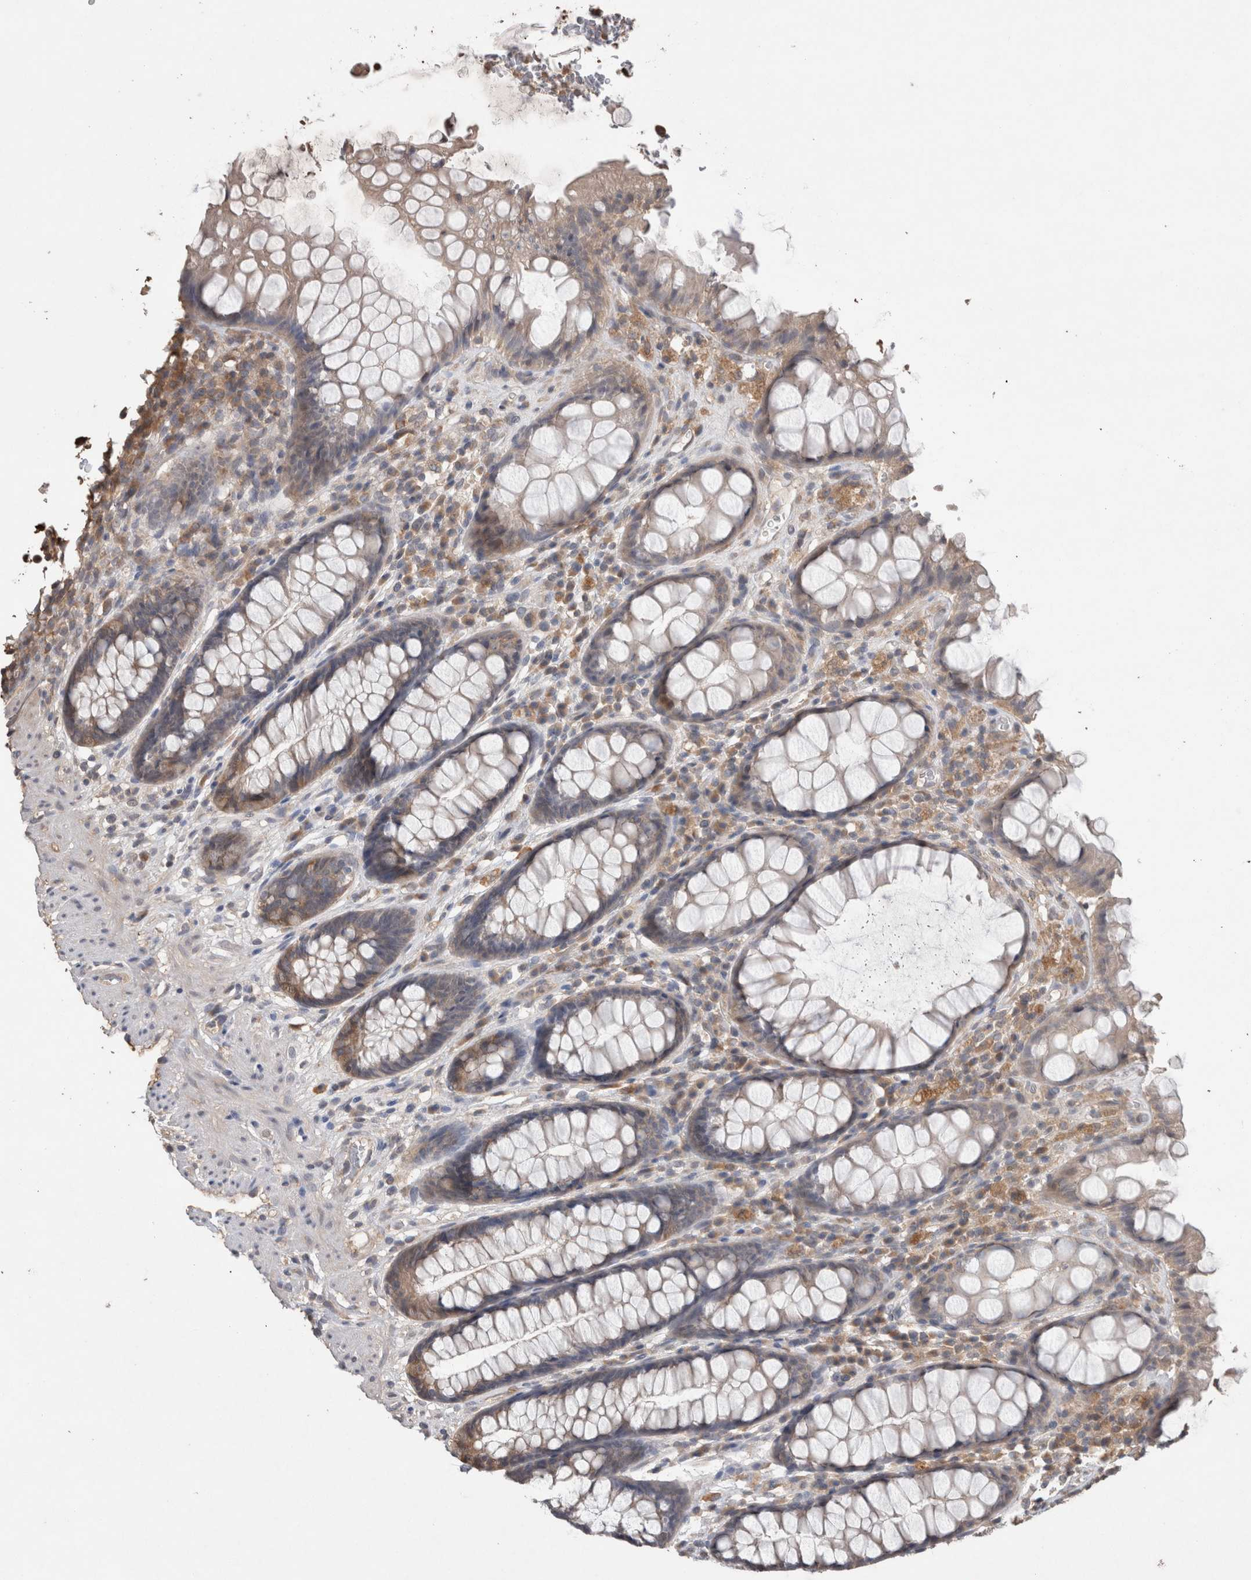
{"staining": {"intensity": "weak", "quantity": "<25%", "location": "cytoplasmic/membranous"}, "tissue": "rectum", "cell_type": "Glandular cells", "image_type": "normal", "snomed": [{"axis": "morphology", "description": "Normal tissue, NOS"}, {"axis": "topography", "description": "Rectum"}], "caption": "Immunohistochemistry image of normal human rectum stained for a protein (brown), which reveals no positivity in glandular cells.", "gene": "TRIM5", "patient": {"sex": "male", "age": 64}}